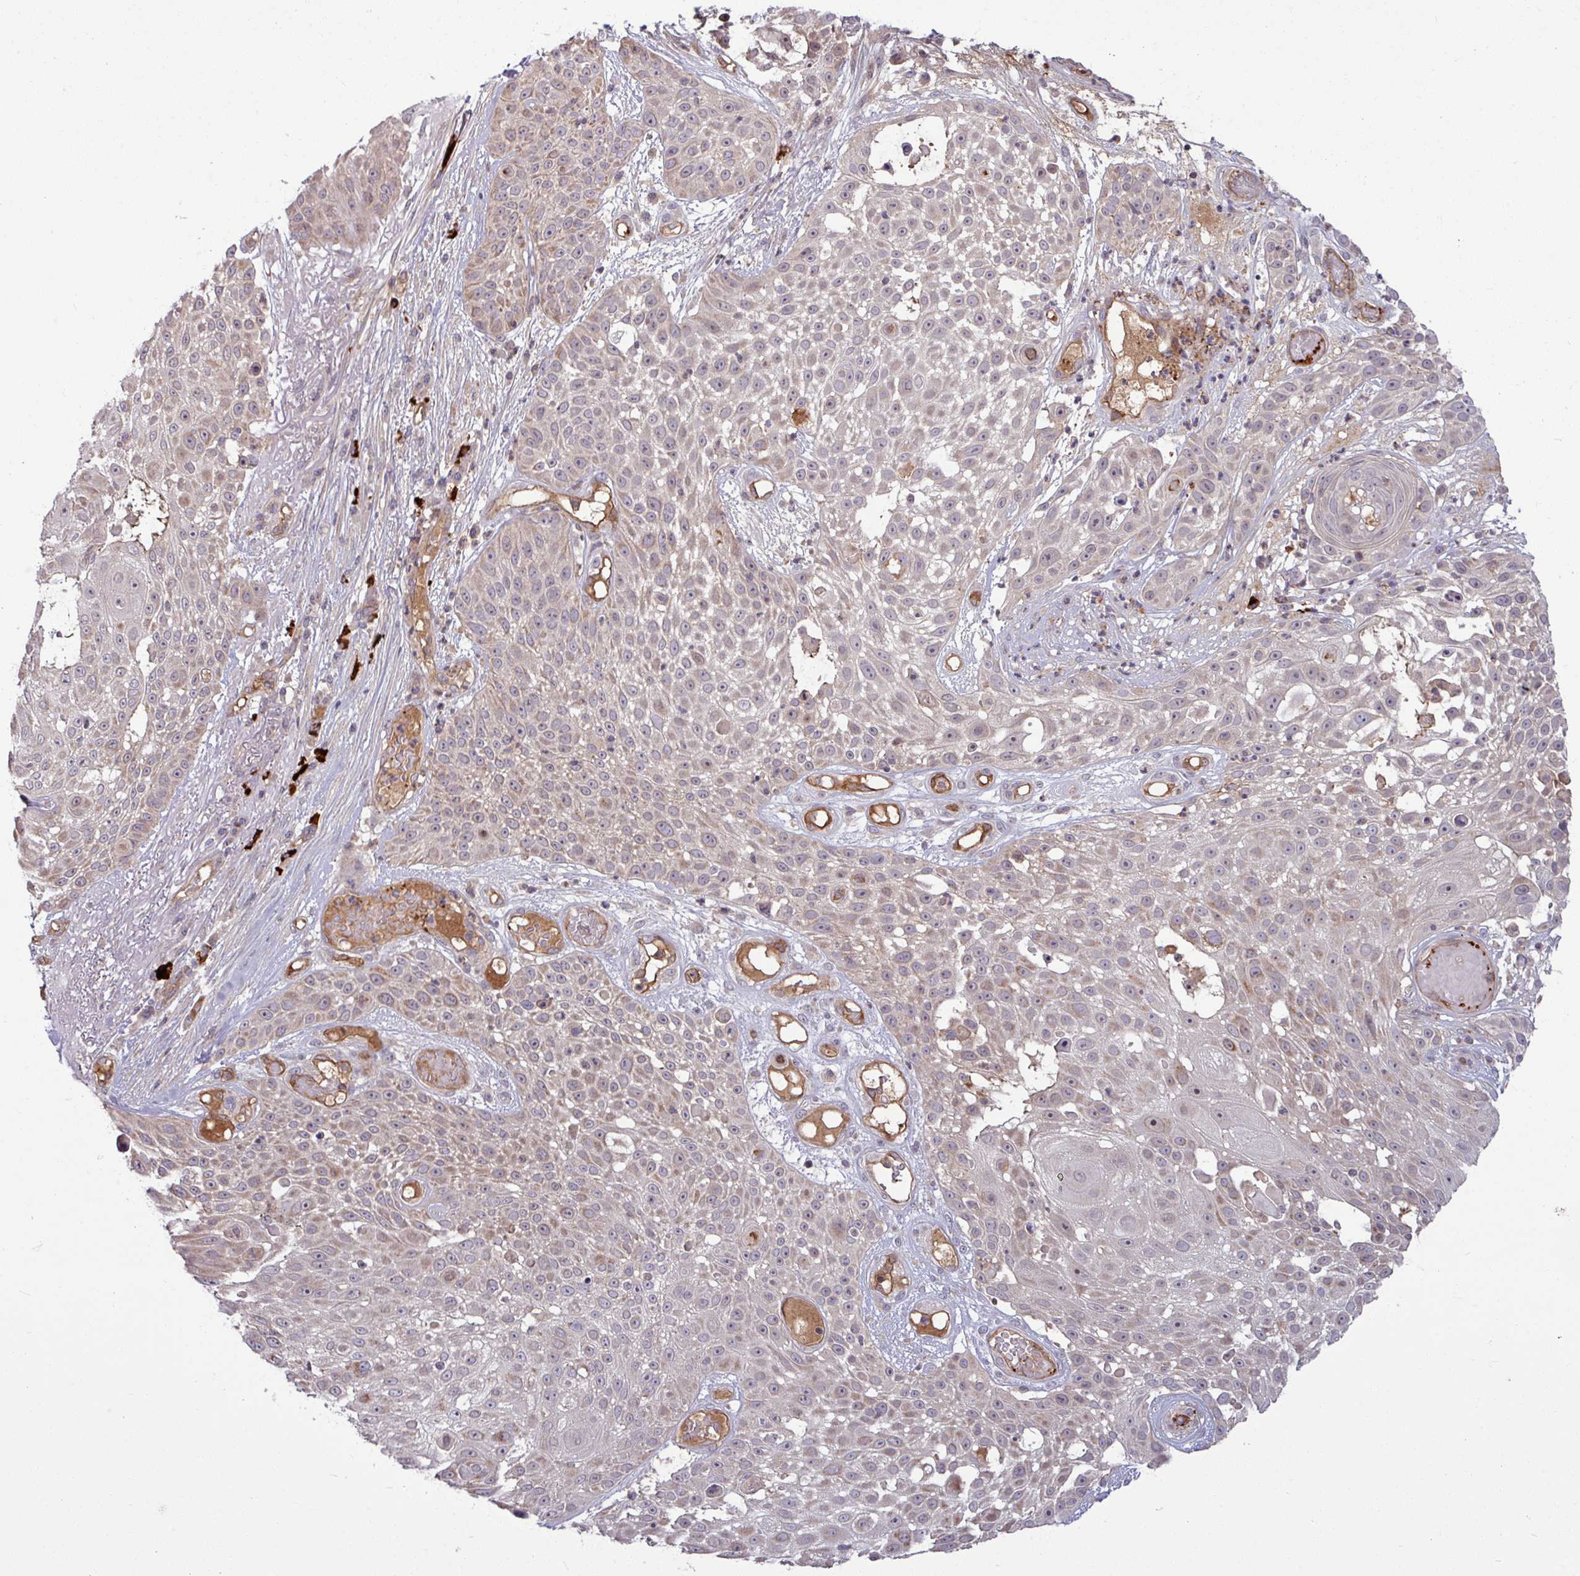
{"staining": {"intensity": "weak", "quantity": "25%-75%", "location": "cytoplasmic/membranous"}, "tissue": "skin cancer", "cell_type": "Tumor cells", "image_type": "cancer", "snomed": [{"axis": "morphology", "description": "Squamous cell carcinoma, NOS"}, {"axis": "topography", "description": "Skin"}], "caption": "Squamous cell carcinoma (skin) stained with a brown dye exhibits weak cytoplasmic/membranous positive positivity in approximately 25%-75% of tumor cells.", "gene": "B4GALNT4", "patient": {"sex": "female", "age": 86}}